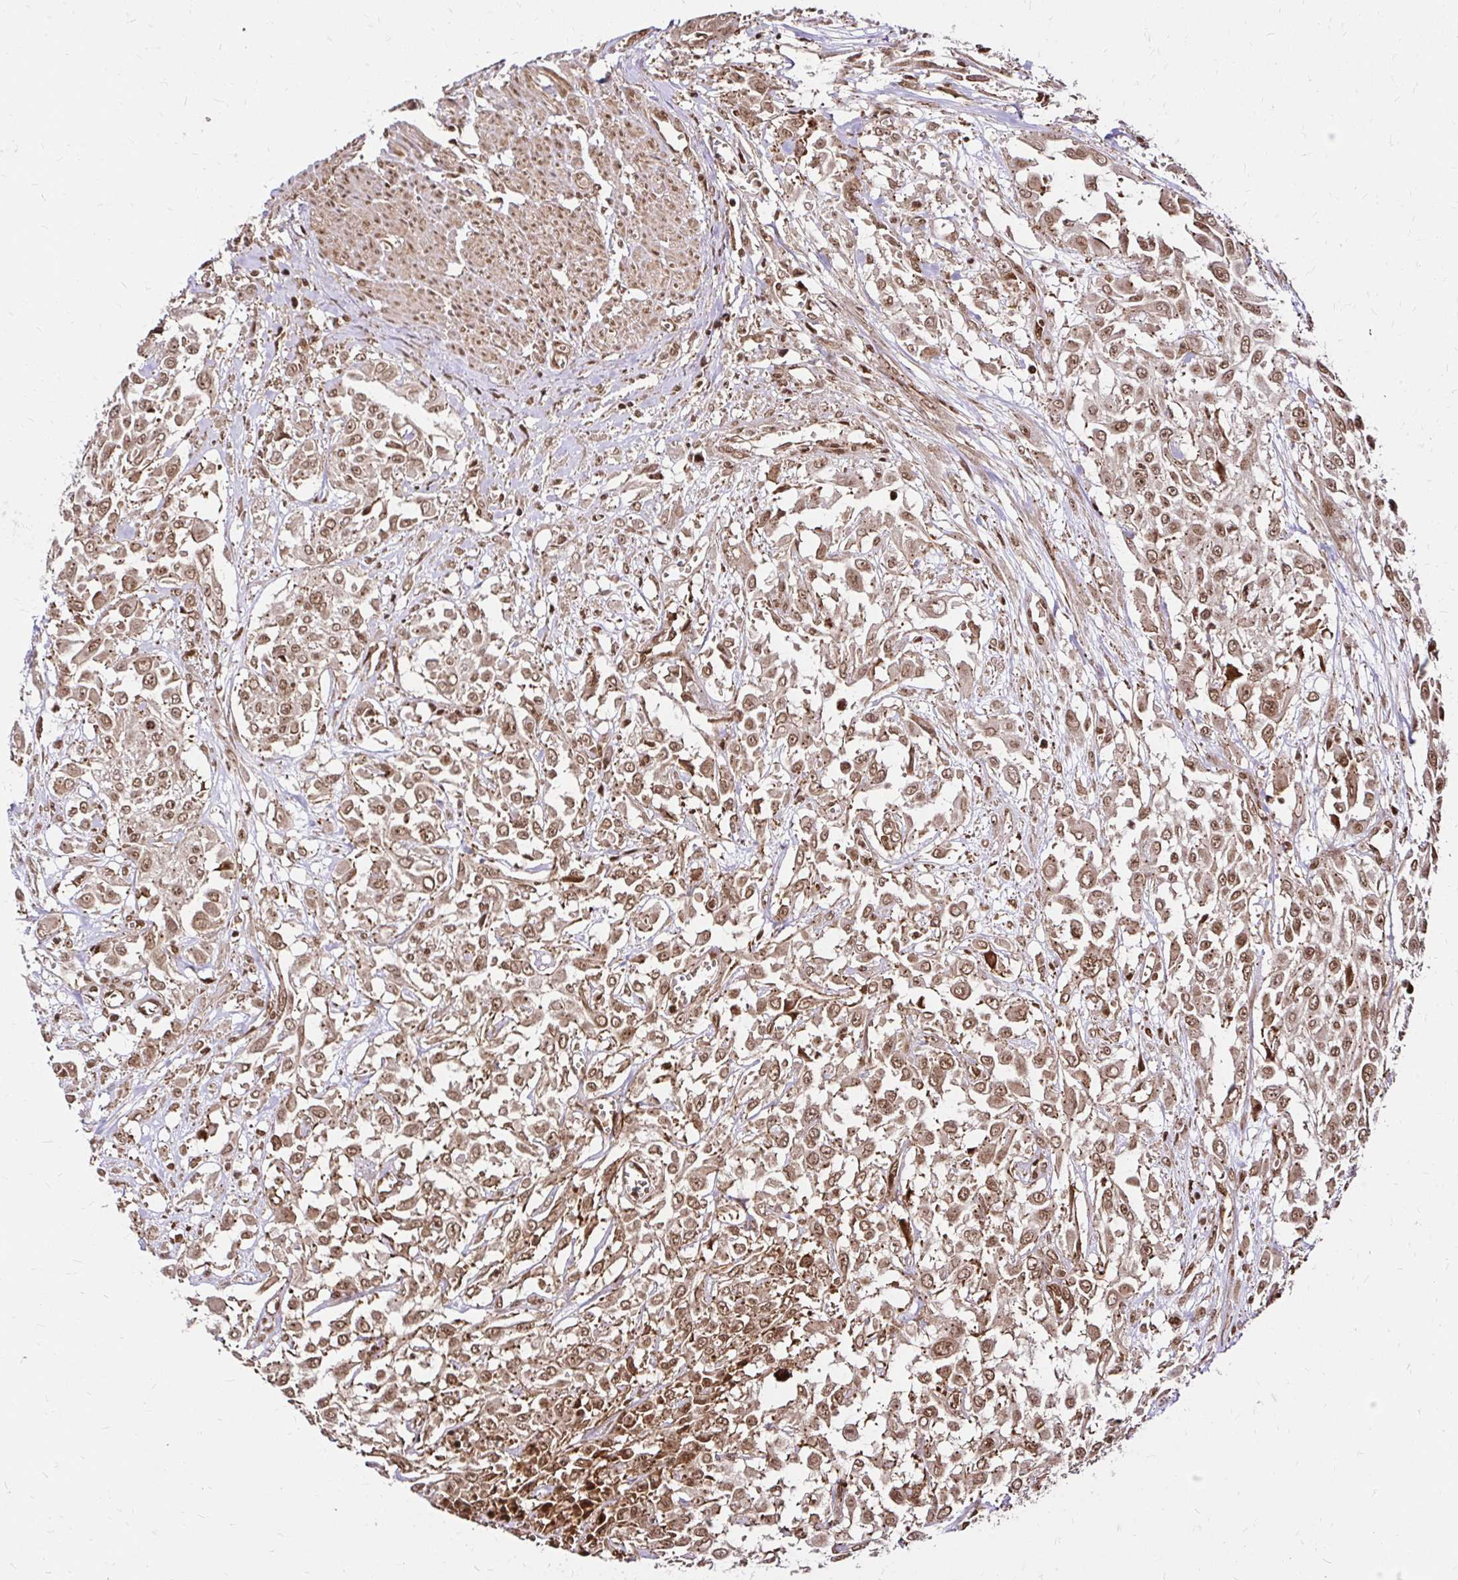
{"staining": {"intensity": "moderate", "quantity": ">75%", "location": "cytoplasmic/membranous,nuclear"}, "tissue": "urothelial cancer", "cell_type": "Tumor cells", "image_type": "cancer", "snomed": [{"axis": "morphology", "description": "Urothelial carcinoma, High grade"}, {"axis": "topography", "description": "Urinary bladder"}], "caption": "This is a photomicrograph of IHC staining of urothelial cancer, which shows moderate staining in the cytoplasmic/membranous and nuclear of tumor cells.", "gene": "GLYR1", "patient": {"sex": "male", "age": 57}}